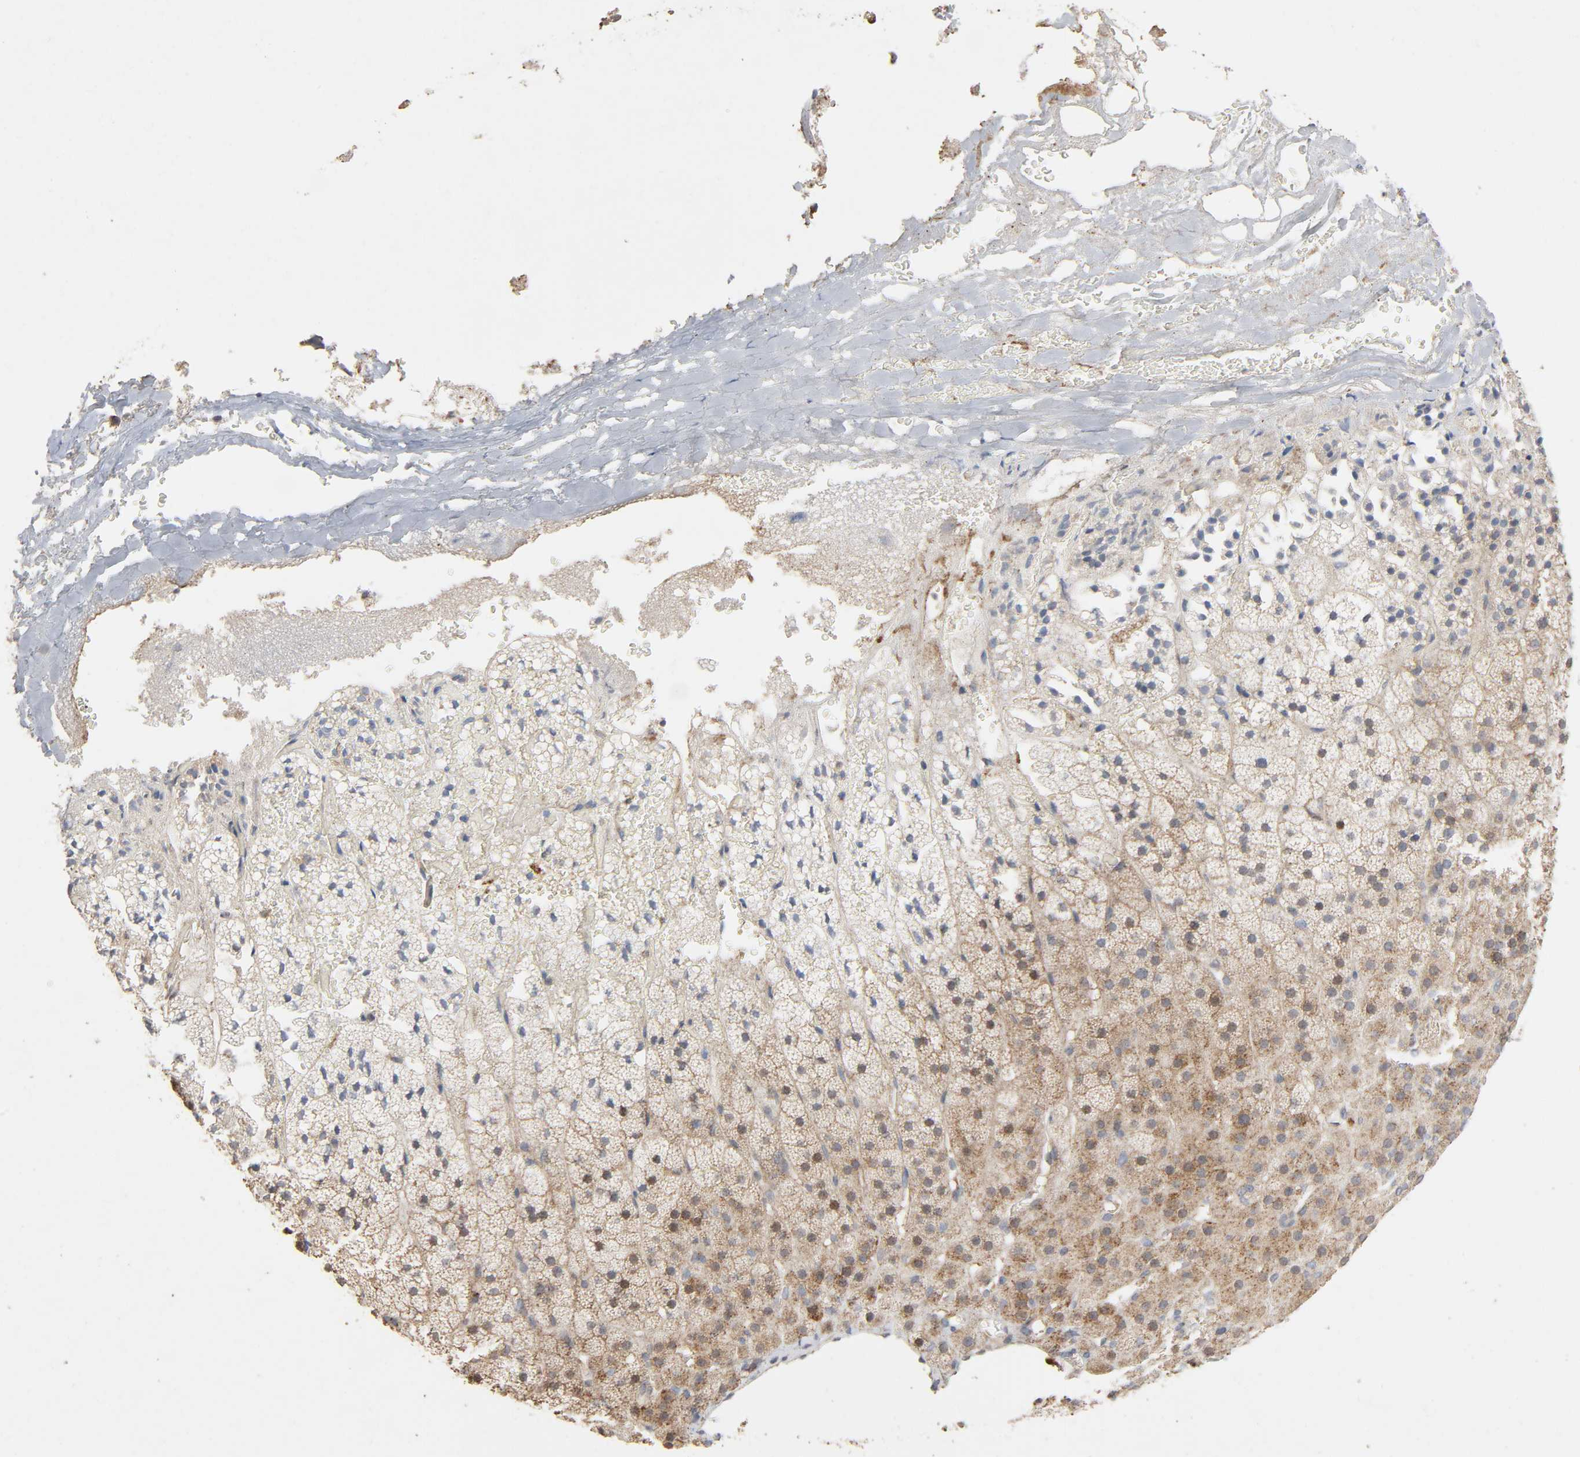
{"staining": {"intensity": "moderate", "quantity": "25%-75%", "location": "cytoplasmic/membranous"}, "tissue": "adrenal gland", "cell_type": "Glandular cells", "image_type": "normal", "snomed": [{"axis": "morphology", "description": "Normal tissue, NOS"}, {"axis": "topography", "description": "Adrenal gland"}], "caption": "Adrenal gland stained with DAB (3,3'-diaminobenzidine) IHC demonstrates medium levels of moderate cytoplasmic/membranous positivity in approximately 25%-75% of glandular cells.", "gene": "CDK6", "patient": {"sex": "male", "age": 35}}